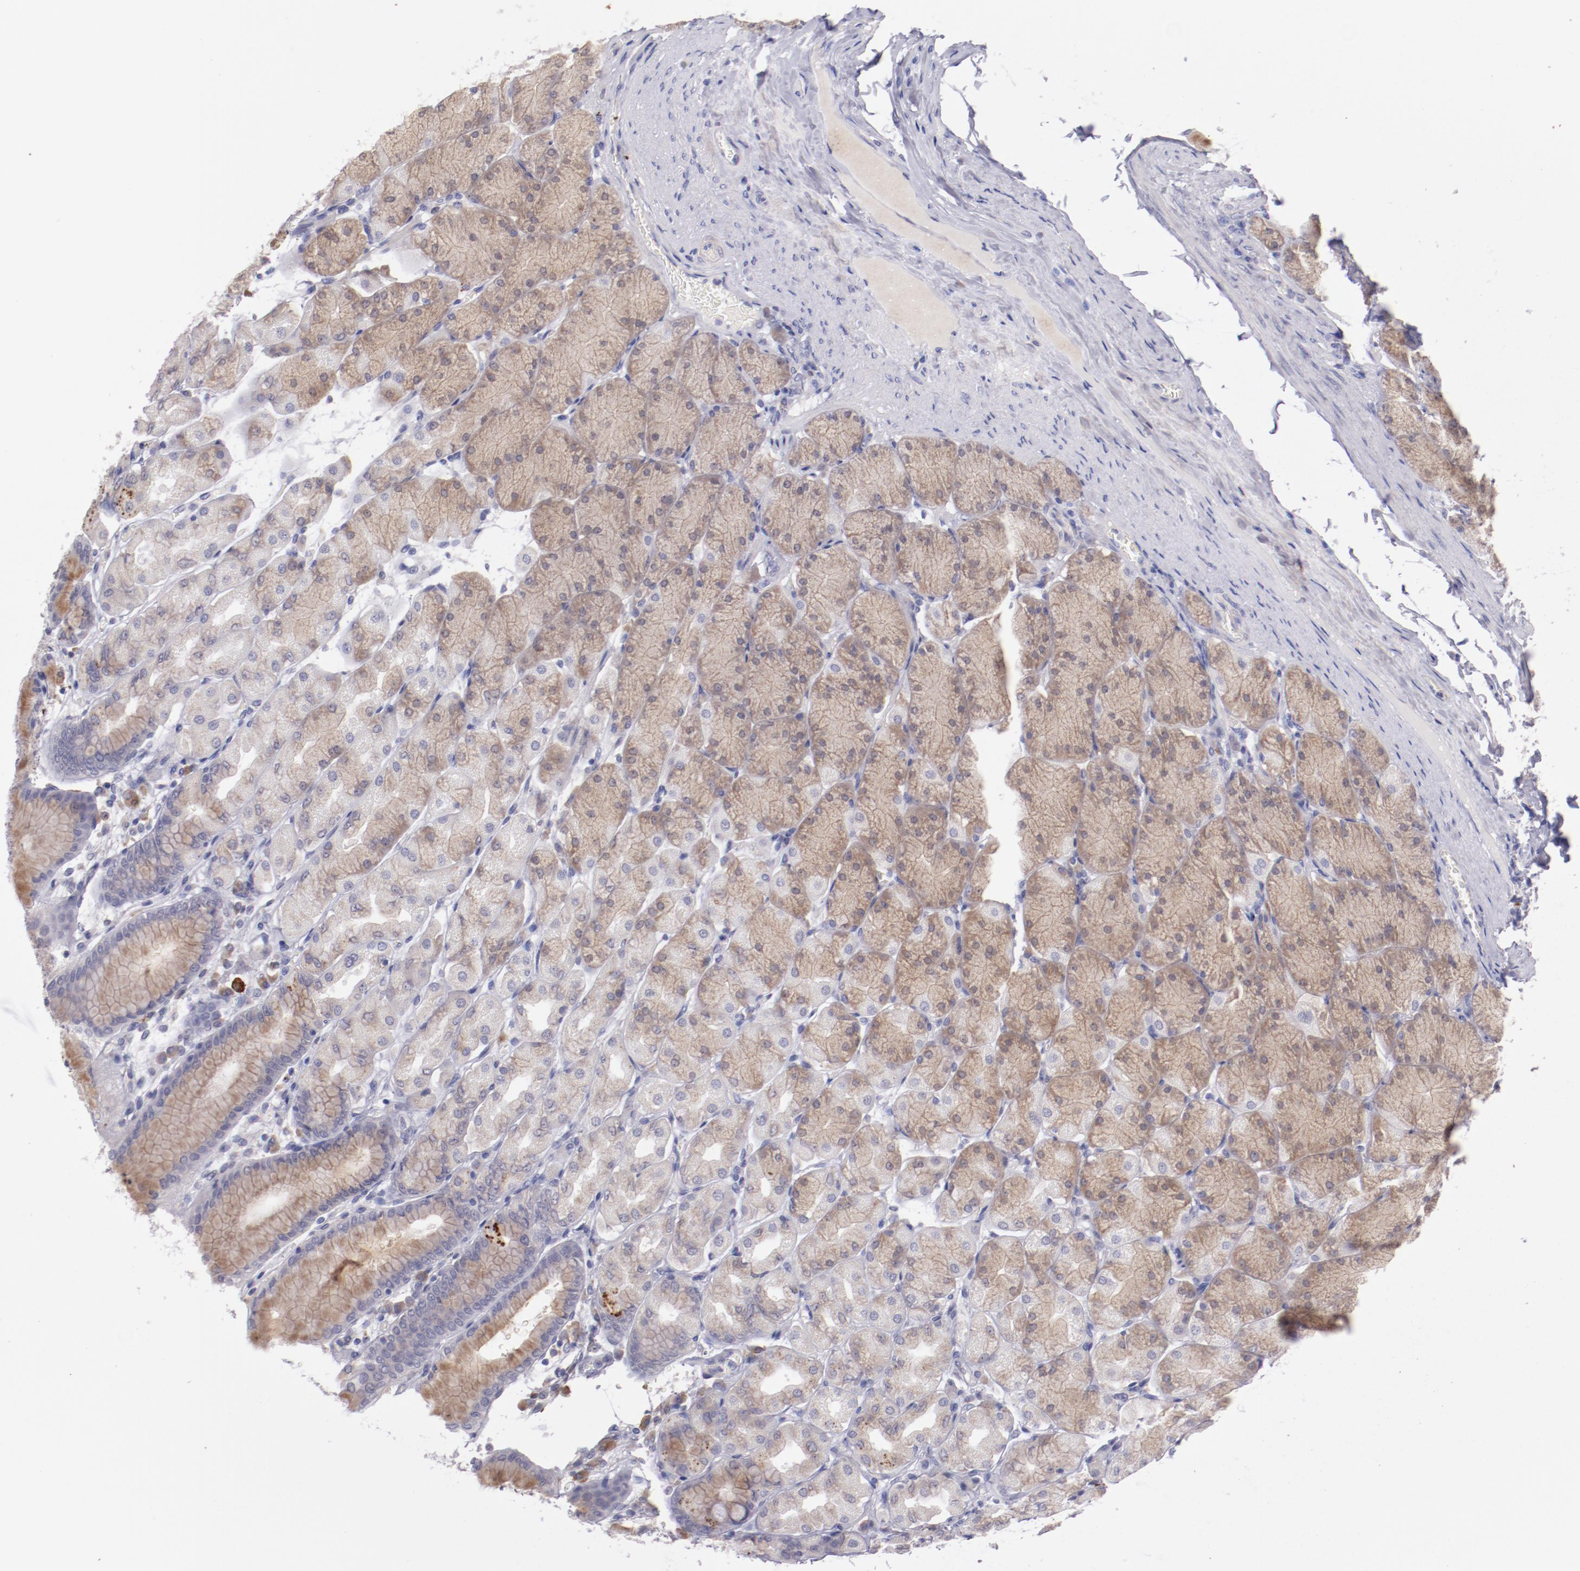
{"staining": {"intensity": "moderate", "quantity": ">75%", "location": "cytoplasmic/membranous"}, "tissue": "stomach", "cell_type": "Glandular cells", "image_type": "normal", "snomed": [{"axis": "morphology", "description": "Normal tissue, NOS"}, {"axis": "topography", "description": "Stomach, upper"}], "caption": "IHC (DAB) staining of normal human stomach displays moderate cytoplasmic/membranous protein positivity in approximately >75% of glandular cells.", "gene": "TRAF3", "patient": {"sex": "female", "age": 56}}